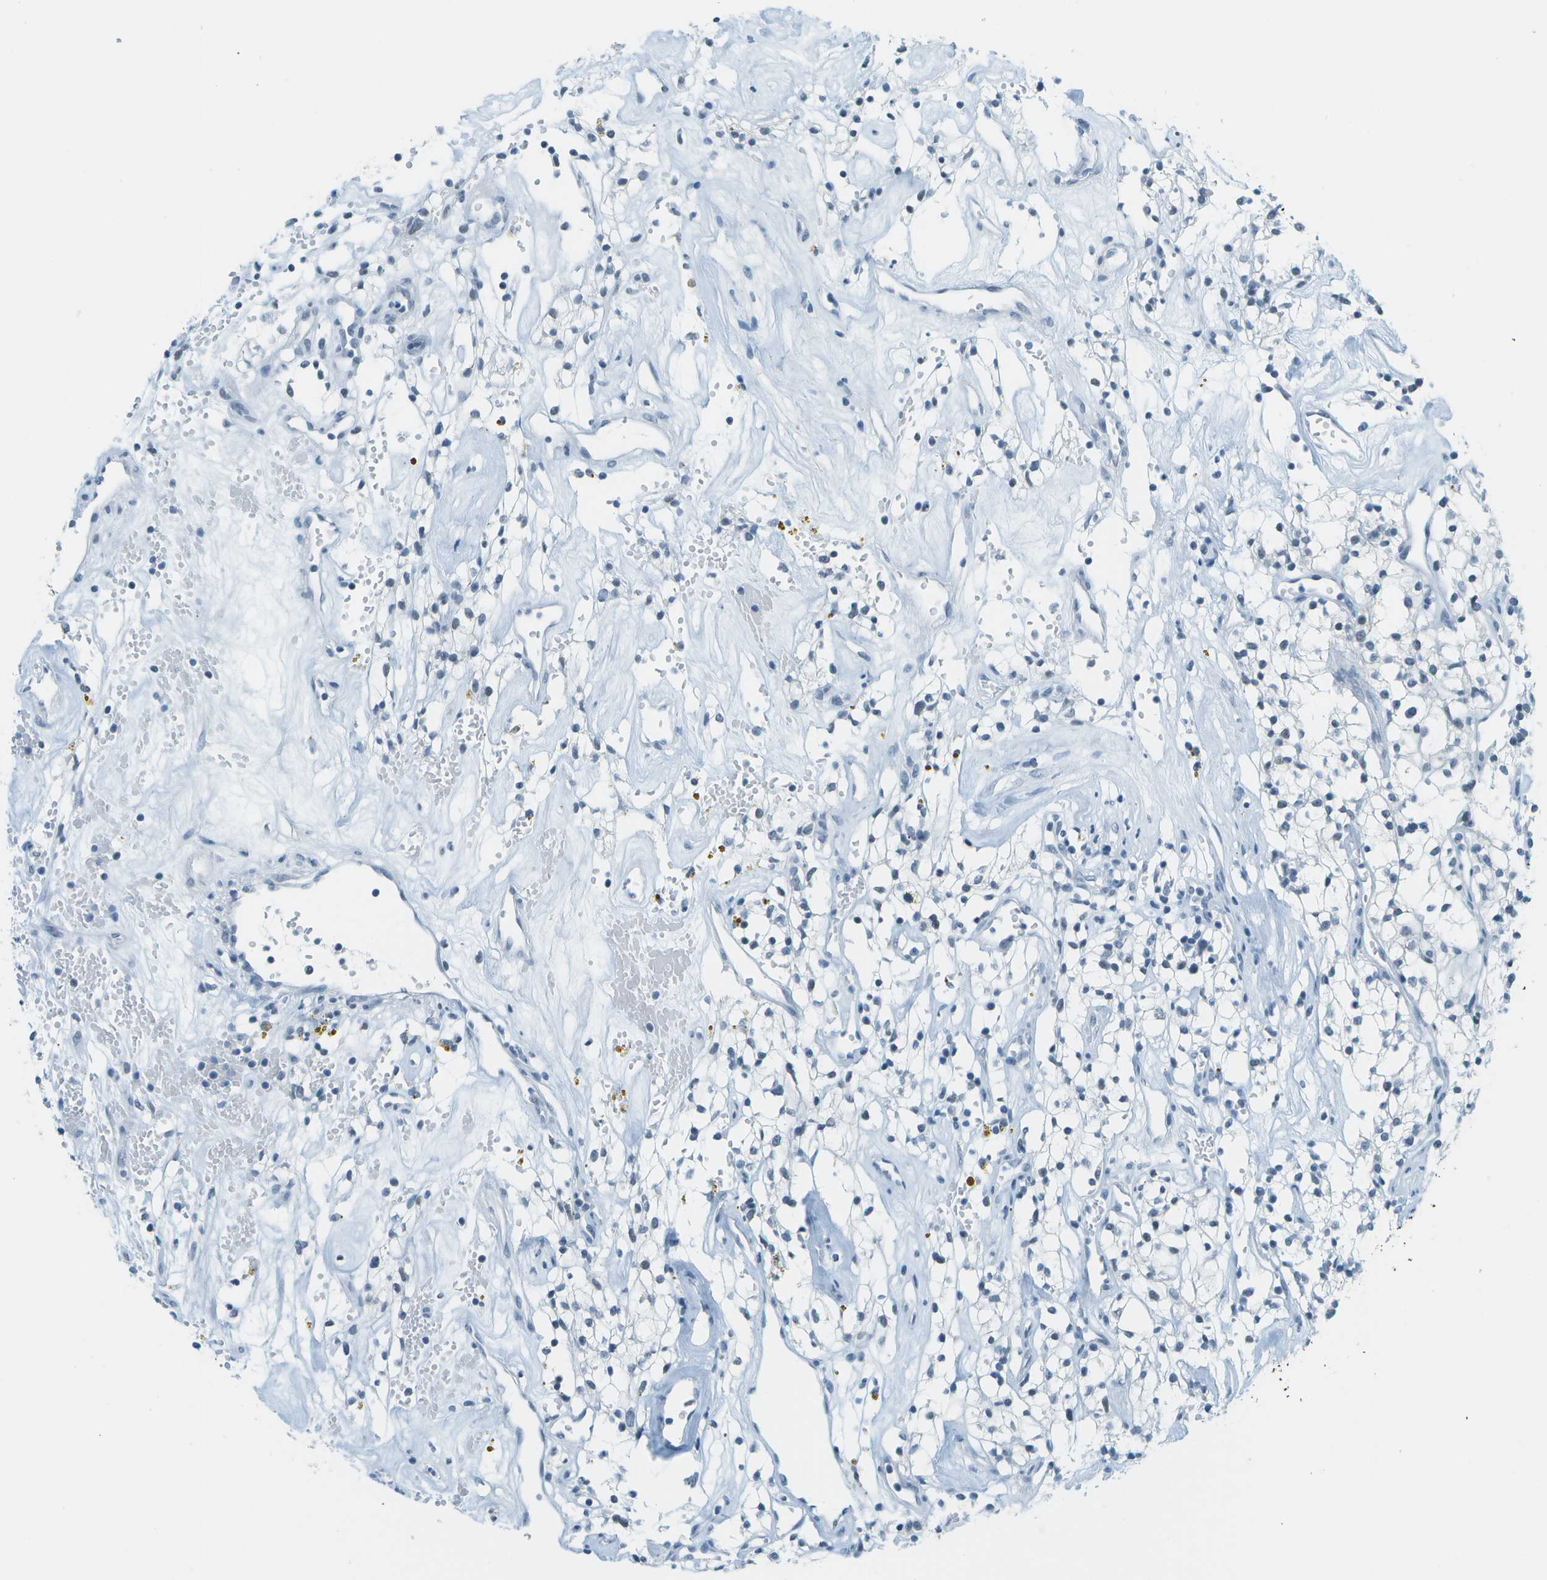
{"staining": {"intensity": "negative", "quantity": "none", "location": "none"}, "tissue": "renal cancer", "cell_type": "Tumor cells", "image_type": "cancer", "snomed": [{"axis": "morphology", "description": "Adenocarcinoma, NOS"}, {"axis": "topography", "description": "Kidney"}], "caption": "Immunohistochemical staining of human renal adenocarcinoma reveals no significant positivity in tumor cells.", "gene": "NEK11", "patient": {"sex": "male", "age": 59}}